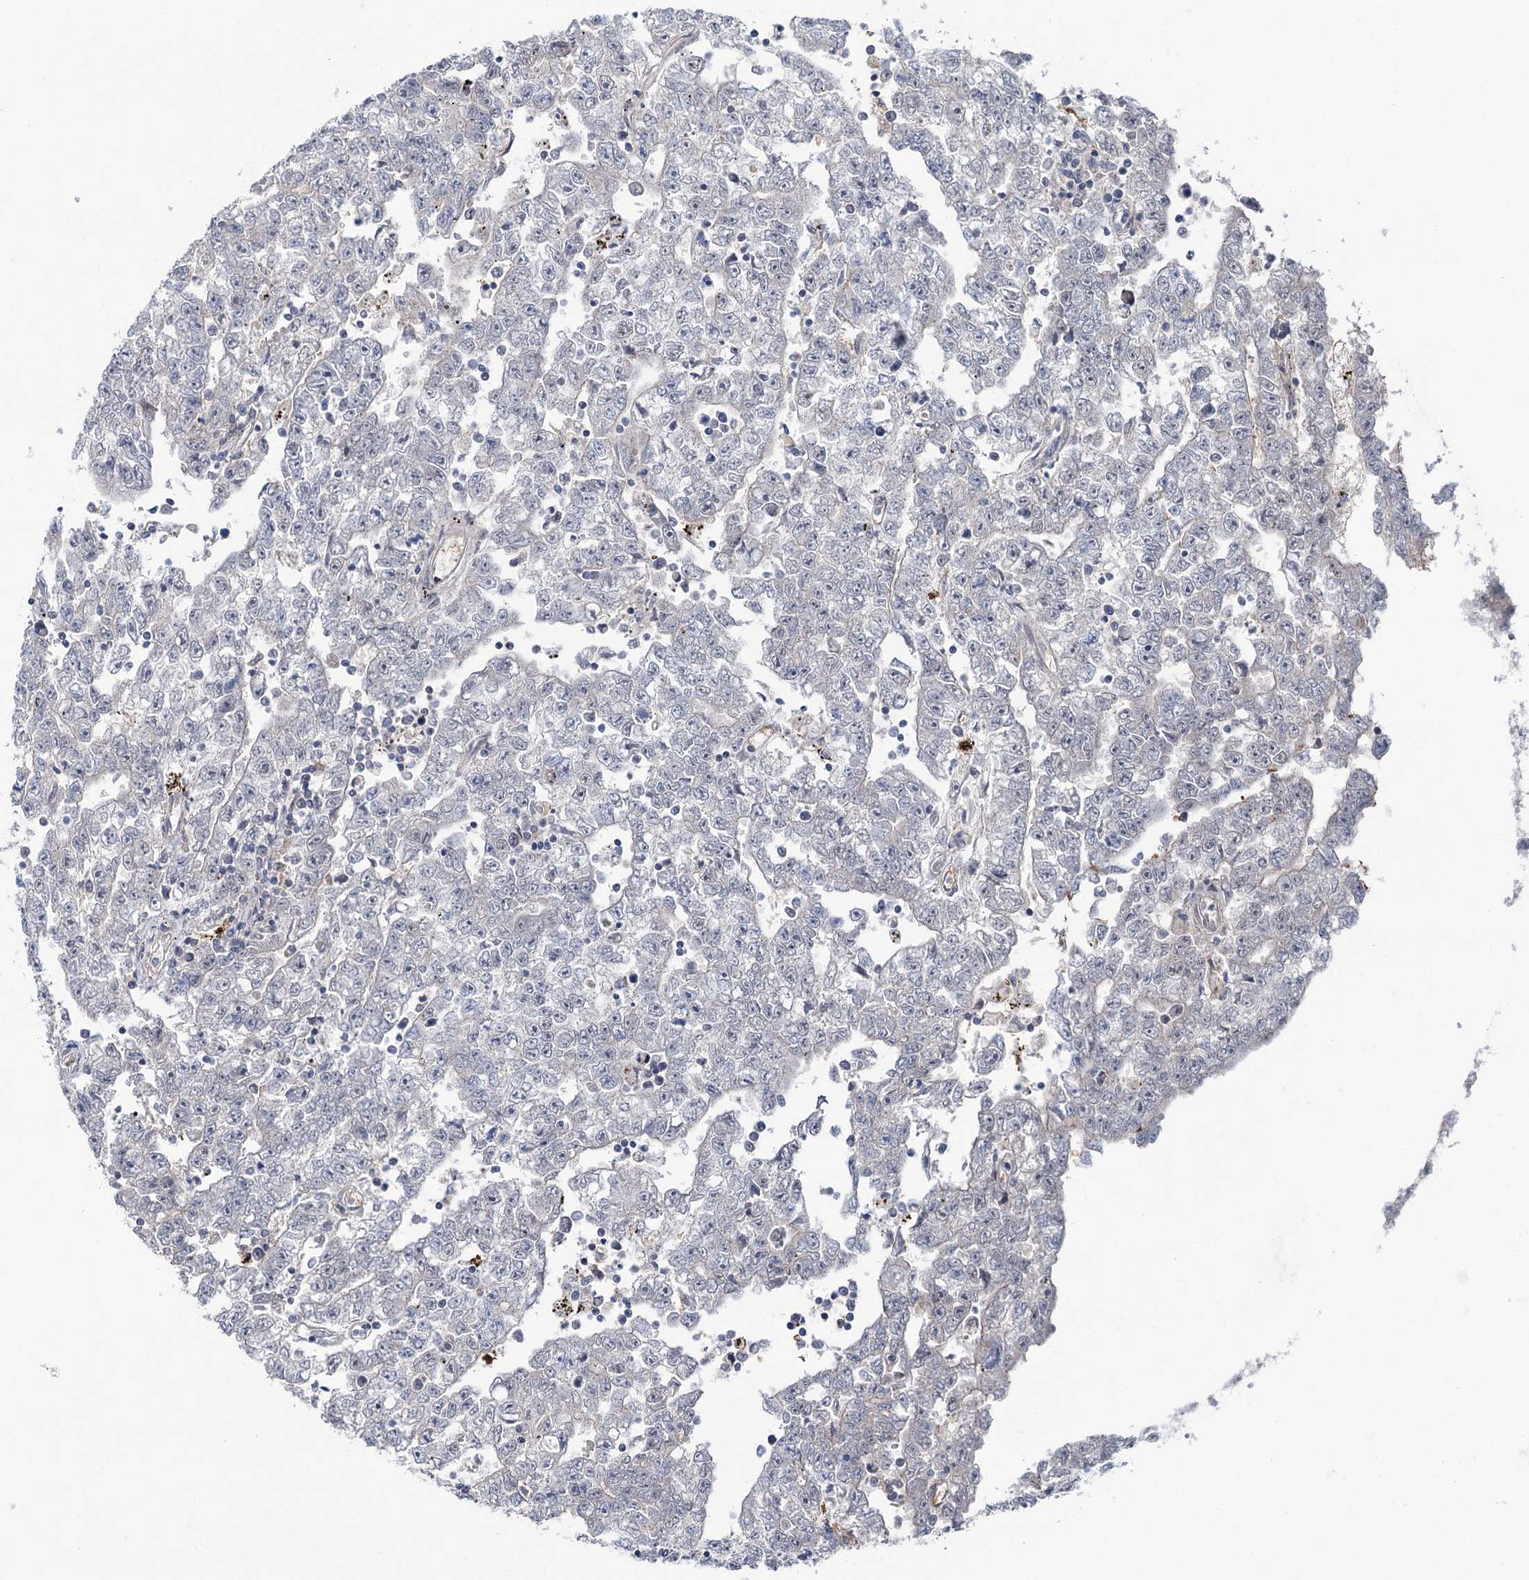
{"staining": {"intensity": "negative", "quantity": "none", "location": "none"}, "tissue": "testis cancer", "cell_type": "Tumor cells", "image_type": "cancer", "snomed": [{"axis": "morphology", "description": "Carcinoma, Embryonal, NOS"}, {"axis": "topography", "description": "Testis"}], "caption": "This is an IHC photomicrograph of human testis embryonal carcinoma. There is no staining in tumor cells.", "gene": "FAM53A", "patient": {"sex": "male", "age": 25}}